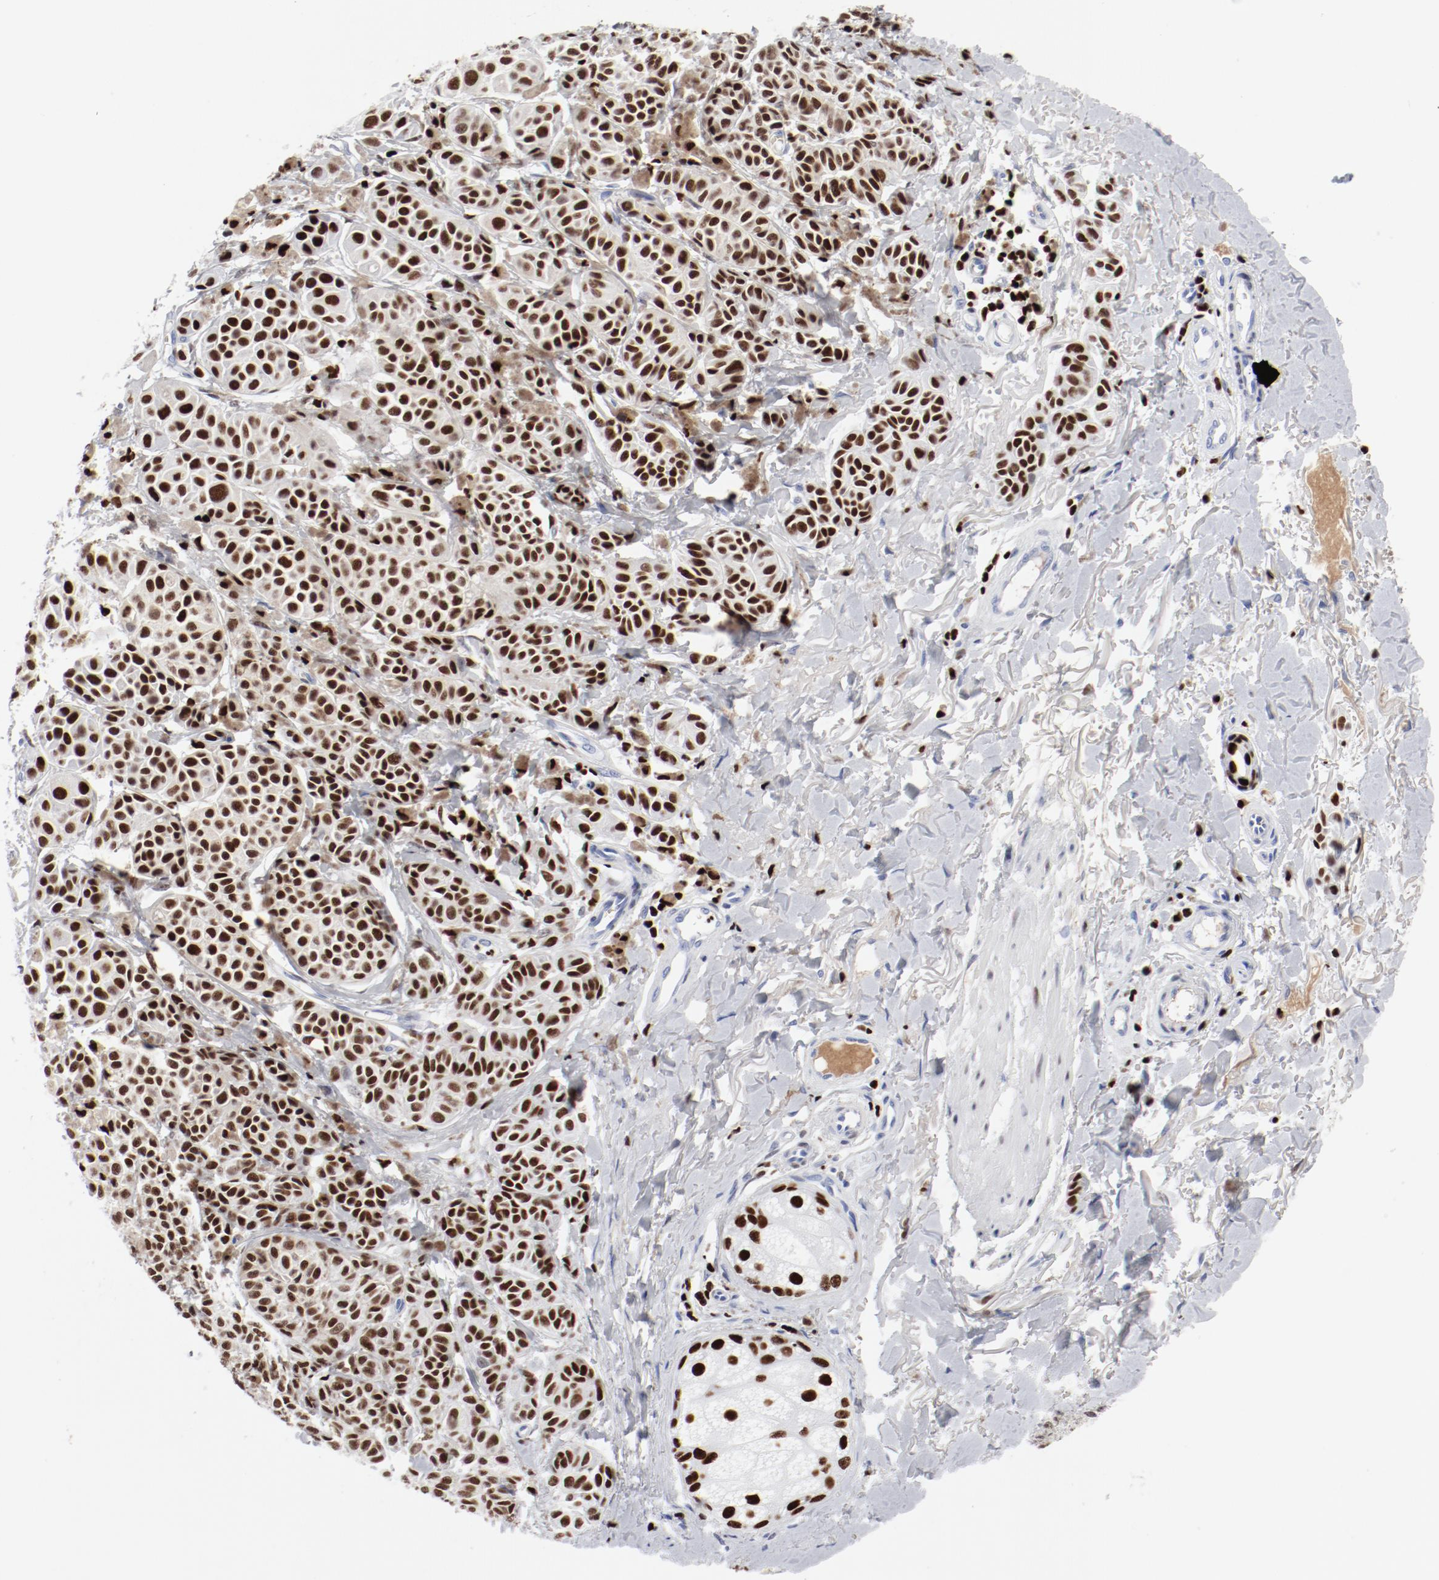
{"staining": {"intensity": "strong", "quantity": ">75%", "location": "nuclear"}, "tissue": "melanoma", "cell_type": "Tumor cells", "image_type": "cancer", "snomed": [{"axis": "morphology", "description": "Malignant melanoma, NOS"}, {"axis": "topography", "description": "Skin"}], "caption": "IHC (DAB (3,3'-diaminobenzidine)) staining of malignant melanoma reveals strong nuclear protein staining in about >75% of tumor cells.", "gene": "SMARCC2", "patient": {"sex": "male", "age": 76}}